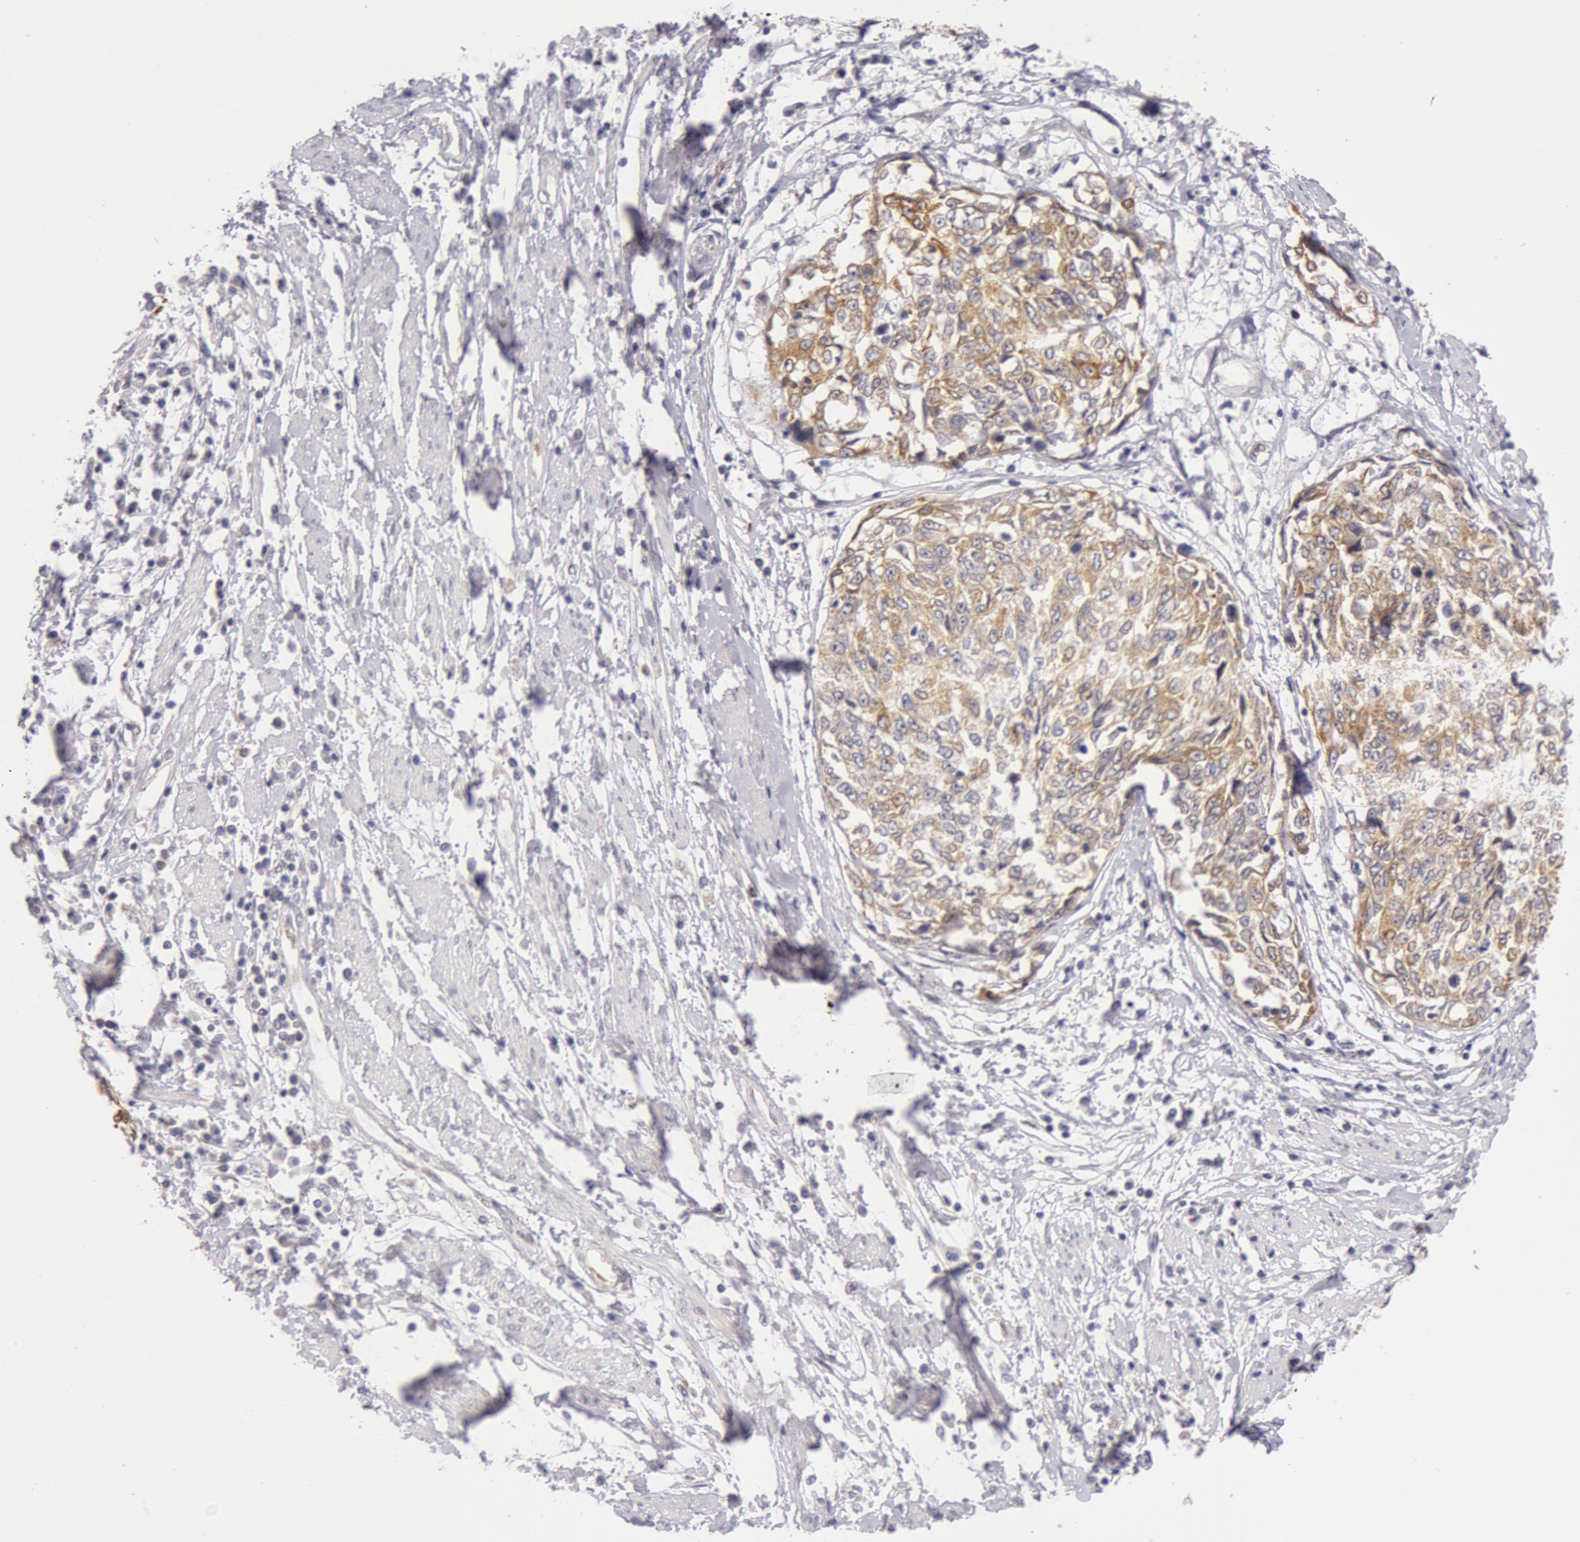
{"staining": {"intensity": "weak", "quantity": ">75%", "location": "cytoplasmic/membranous"}, "tissue": "cervical cancer", "cell_type": "Tumor cells", "image_type": "cancer", "snomed": [{"axis": "morphology", "description": "Squamous cell carcinoma, NOS"}, {"axis": "topography", "description": "Cervix"}], "caption": "Weak cytoplasmic/membranous protein positivity is seen in approximately >75% of tumor cells in squamous cell carcinoma (cervical). (DAB IHC with brightfield microscopy, high magnification).", "gene": "KRT18", "patient": {"sex": "female", "age": 57}}